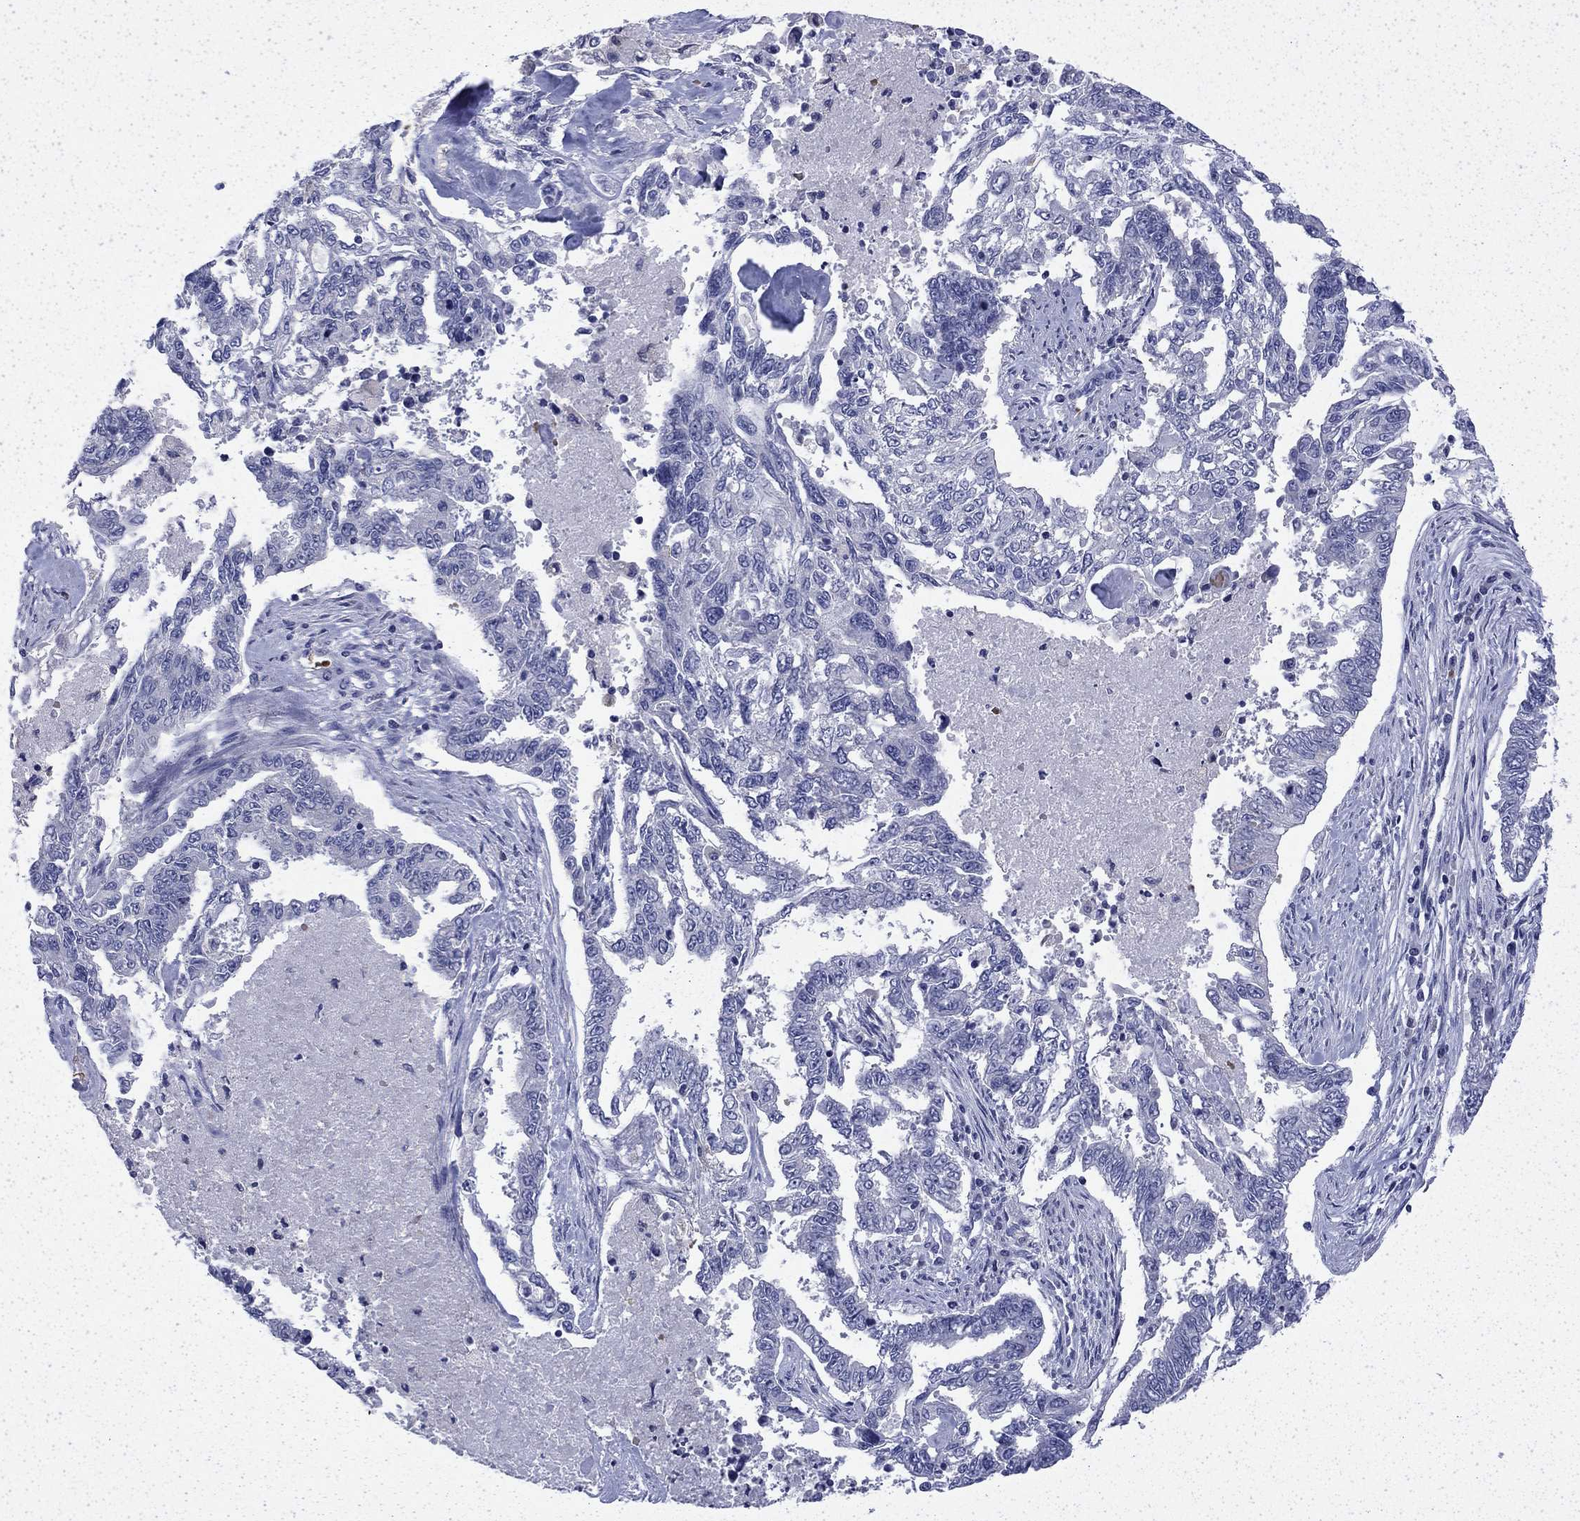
{"staining": {"intensity": "negative", "quantity": "none", "location": "none"}, "tissue": "endometrial cancer", "cell_type": "Tumor cells", "image_type": "cancer", "snomed": [{"axis": "morphology", "description": "Adenocarcinoma, NOS"}, {"axis": "topography", "description": "Uterus"}], "caption": "This is a photomicrograph of immunohistochemistry (IHC) staining of endometrial cancer (adenocarcinoma), which shows no positivity in tumor cells.", "gene": "ENPP6", "patient": {"sex": "female", "age": 59}}